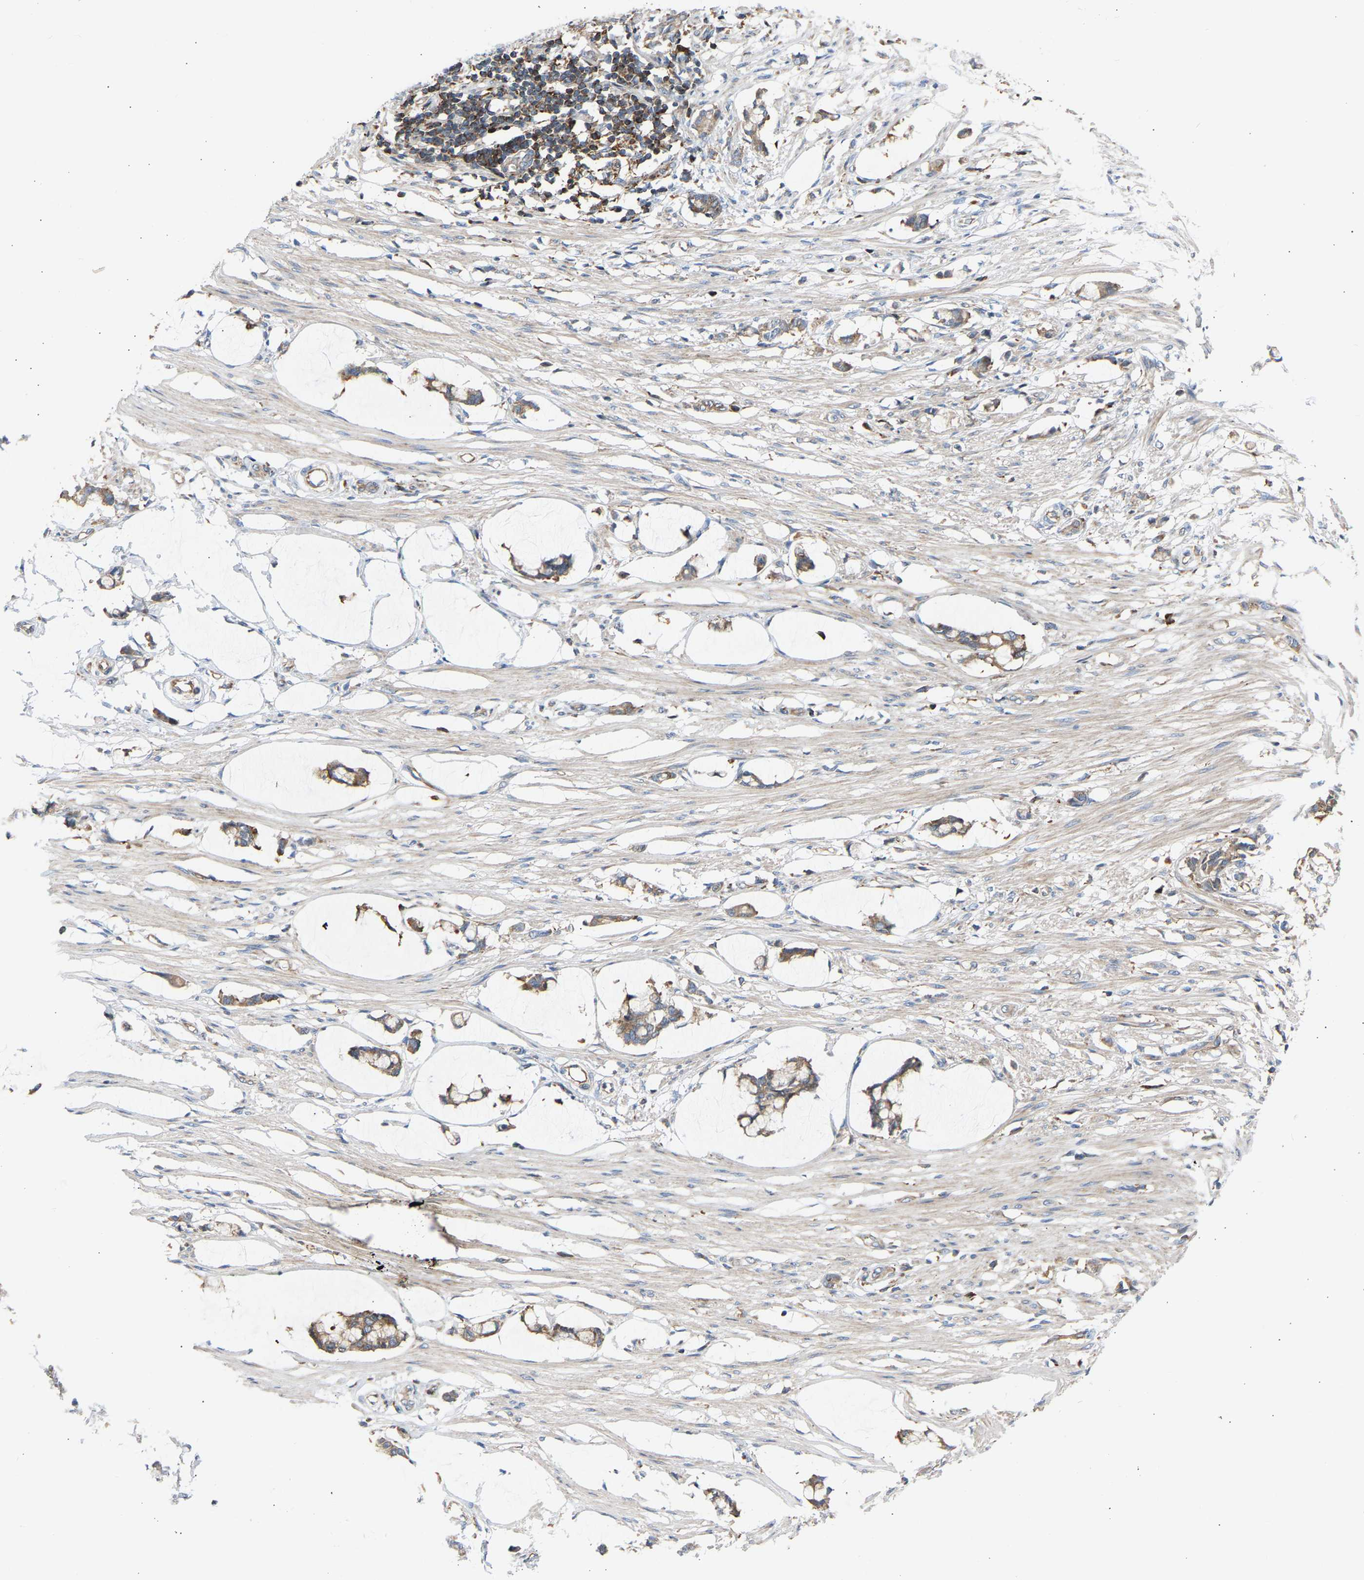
{"staining": {"intensity": "weak", "quantity": "25%-75%", "location": "cytoplasmic/membranous"}, "tissue": "smooth muscle", "cell_type": "Smooth muscle cells", "image_type": "normal", "snomed": [{"axis": "morphology", "description": "Normal tissue, NOS"}, {"axis": "morphology", "description": "Adenocarcinoma, NOS"}, {"axis": "topography", "description": "Smooth muscle"}, {"axis": "topography", "description": "Colon"}], "caption": "Smooth muscle stained for a protein displays weak cytoplasmic/membranous positivity in smooth muscle cells.", "gene": "GCN1", "patient": {"sex": "male", "age": 14}}